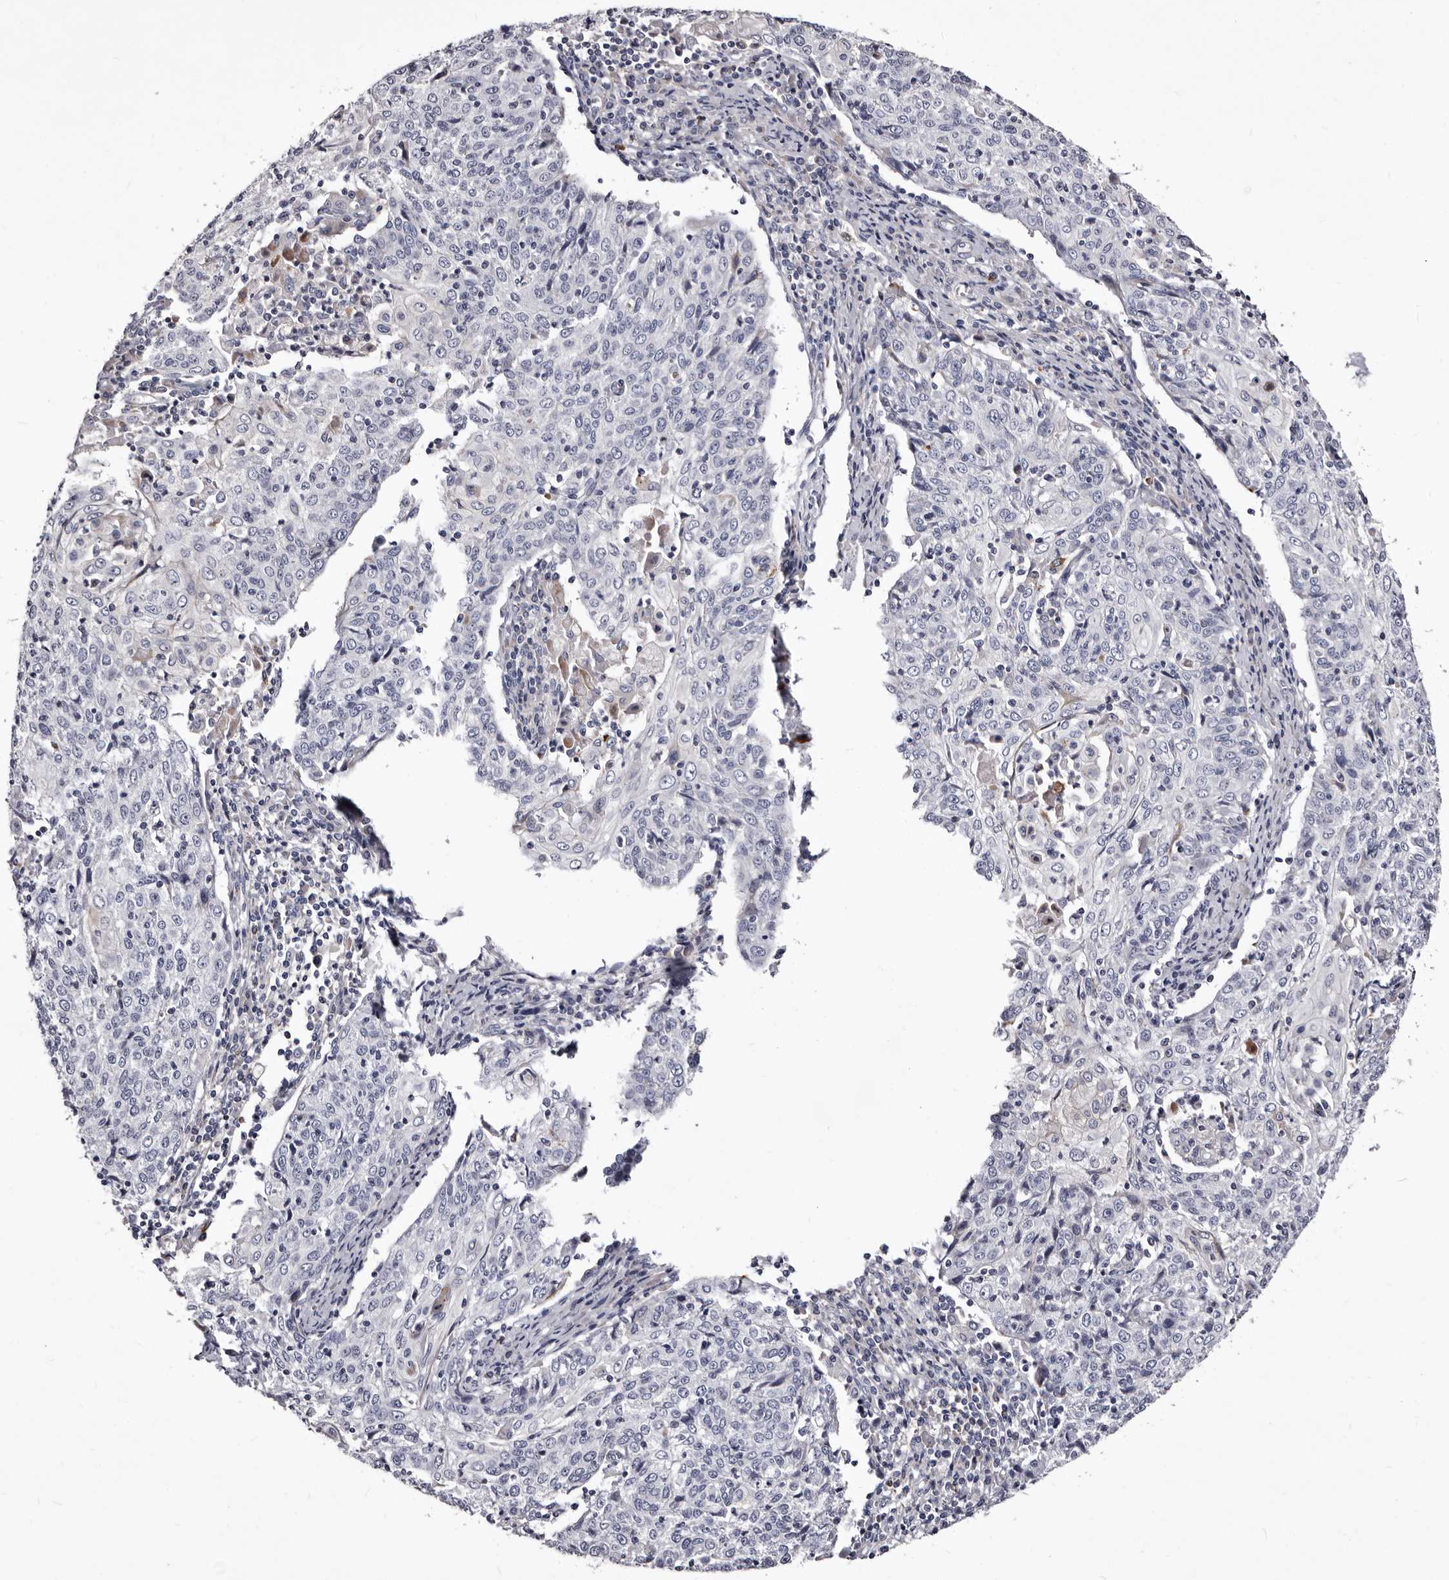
{"staining": {"intensity": "negative", "quantity": "none", "location": "none"}, "tissue": "cervical cancer", "cell_type": "Tumor cells", "image_type": "cancer", "snomed": [{"axis": "morphology", "description": "Squamous cell carcinoma, NOS"}, {"axis": "topography", "description": "Cervix"}], "caption": "DAB immunohistochemical staining of human cervical cancer (squamous cell carcinoma) demonstrates no significant expression in tumor cells.", "gene": "AUNIP", "patient": {"sex": "female", "age": 48}}